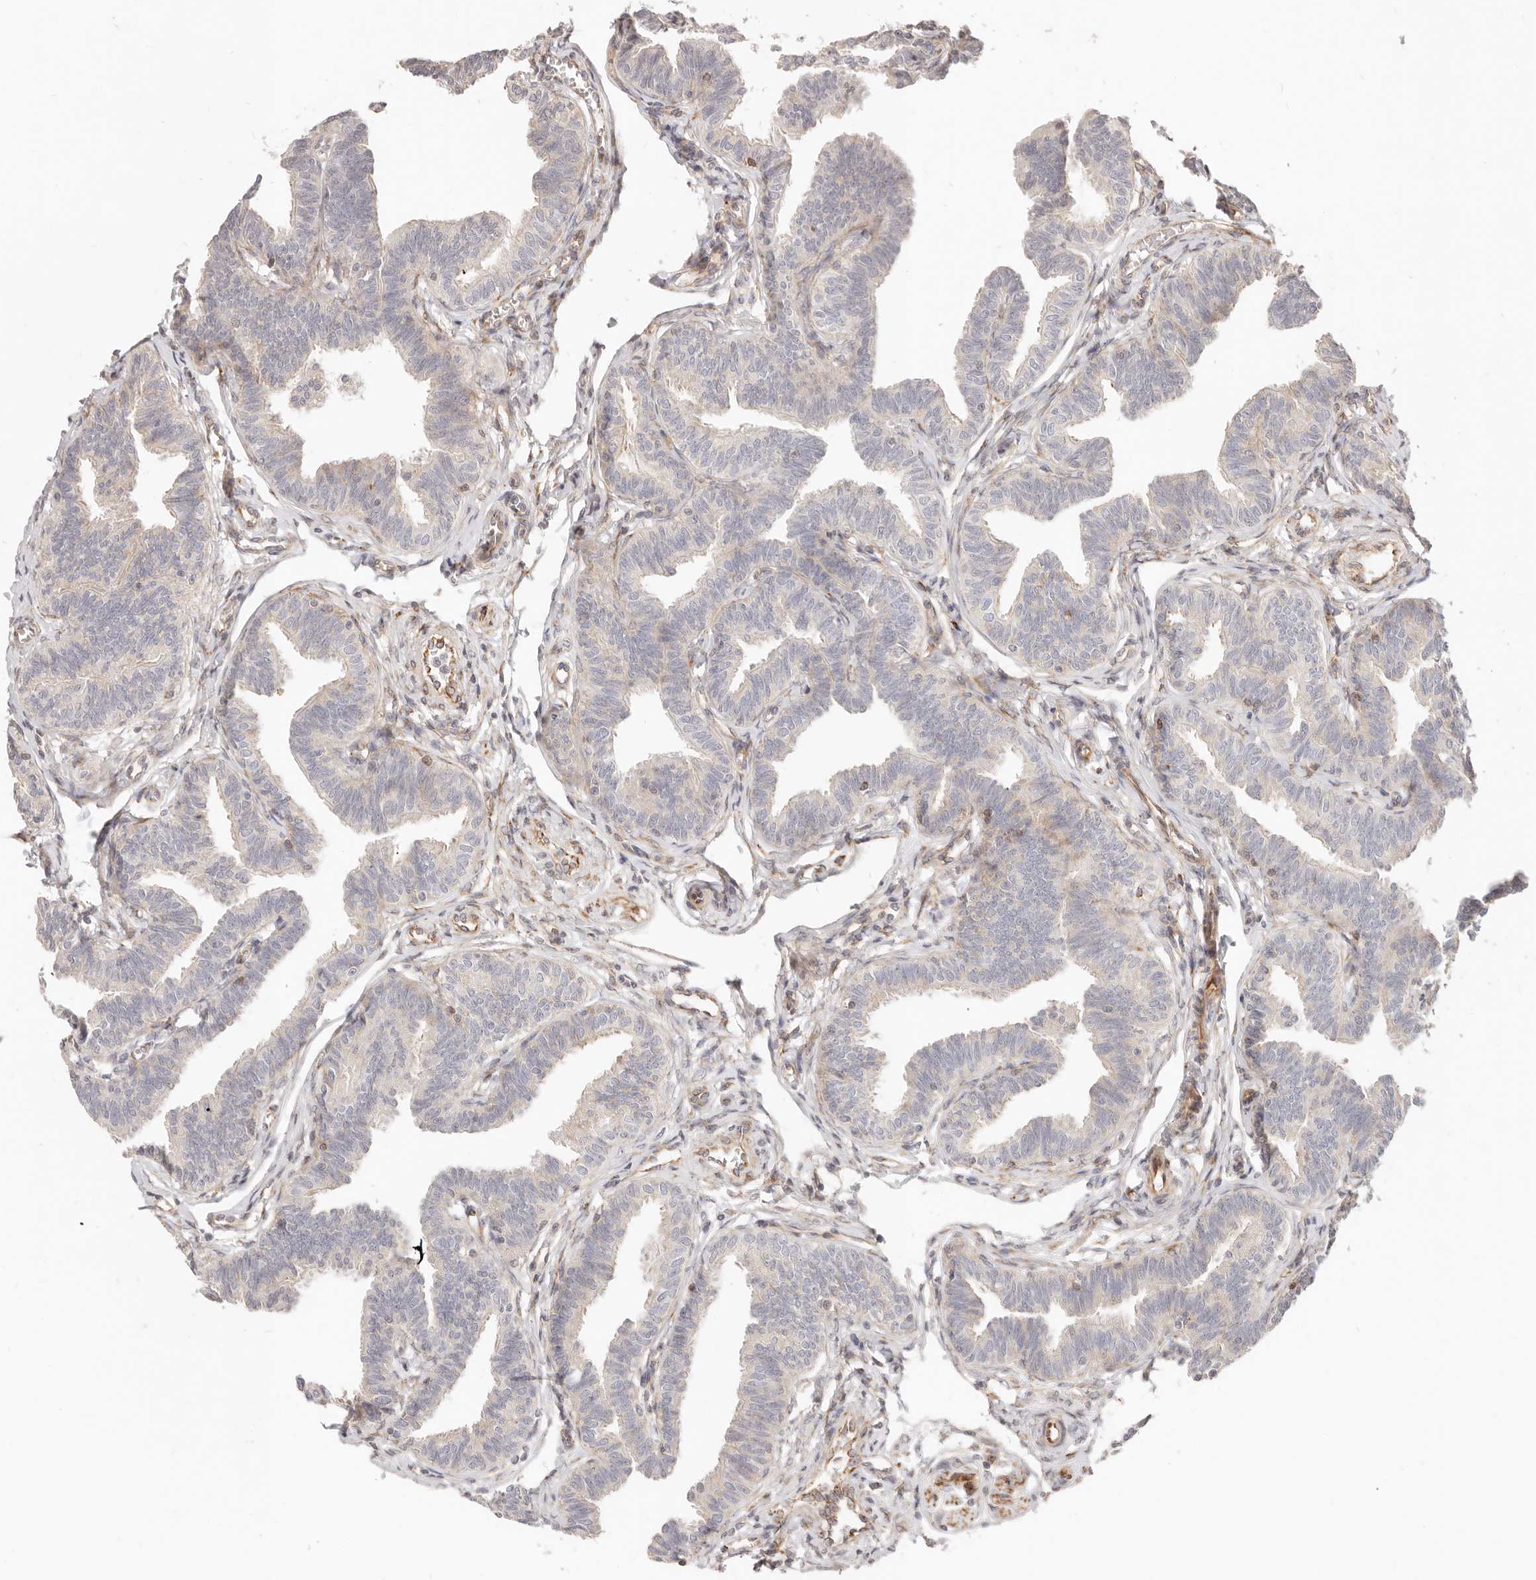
{"staining": {"intensity": "weak", "quantity": "<25%", "location": "cytoplasmic/membranous"}, "tissue": "fallopian tube", "cell_type": "Glandular cells", "image_type": "normal", "snomed": [{"axis": "morphology", "description": "Normal tissue, NOS"}, {"axis": "topography", "description": "Fallopian tube"}, {"axis": "topography", "description": "Ovary"}], "caption": "Micrograph shows no protein positivity in glandular cells of normal fallopian tube. The staining is performed using DAB (3,3'-diaminobenzidine) brown chromogen with nuclei counter-stained in using hematoxylin.", "gene": "SASS6", "patient": {"sex": "female", "age": 23}}